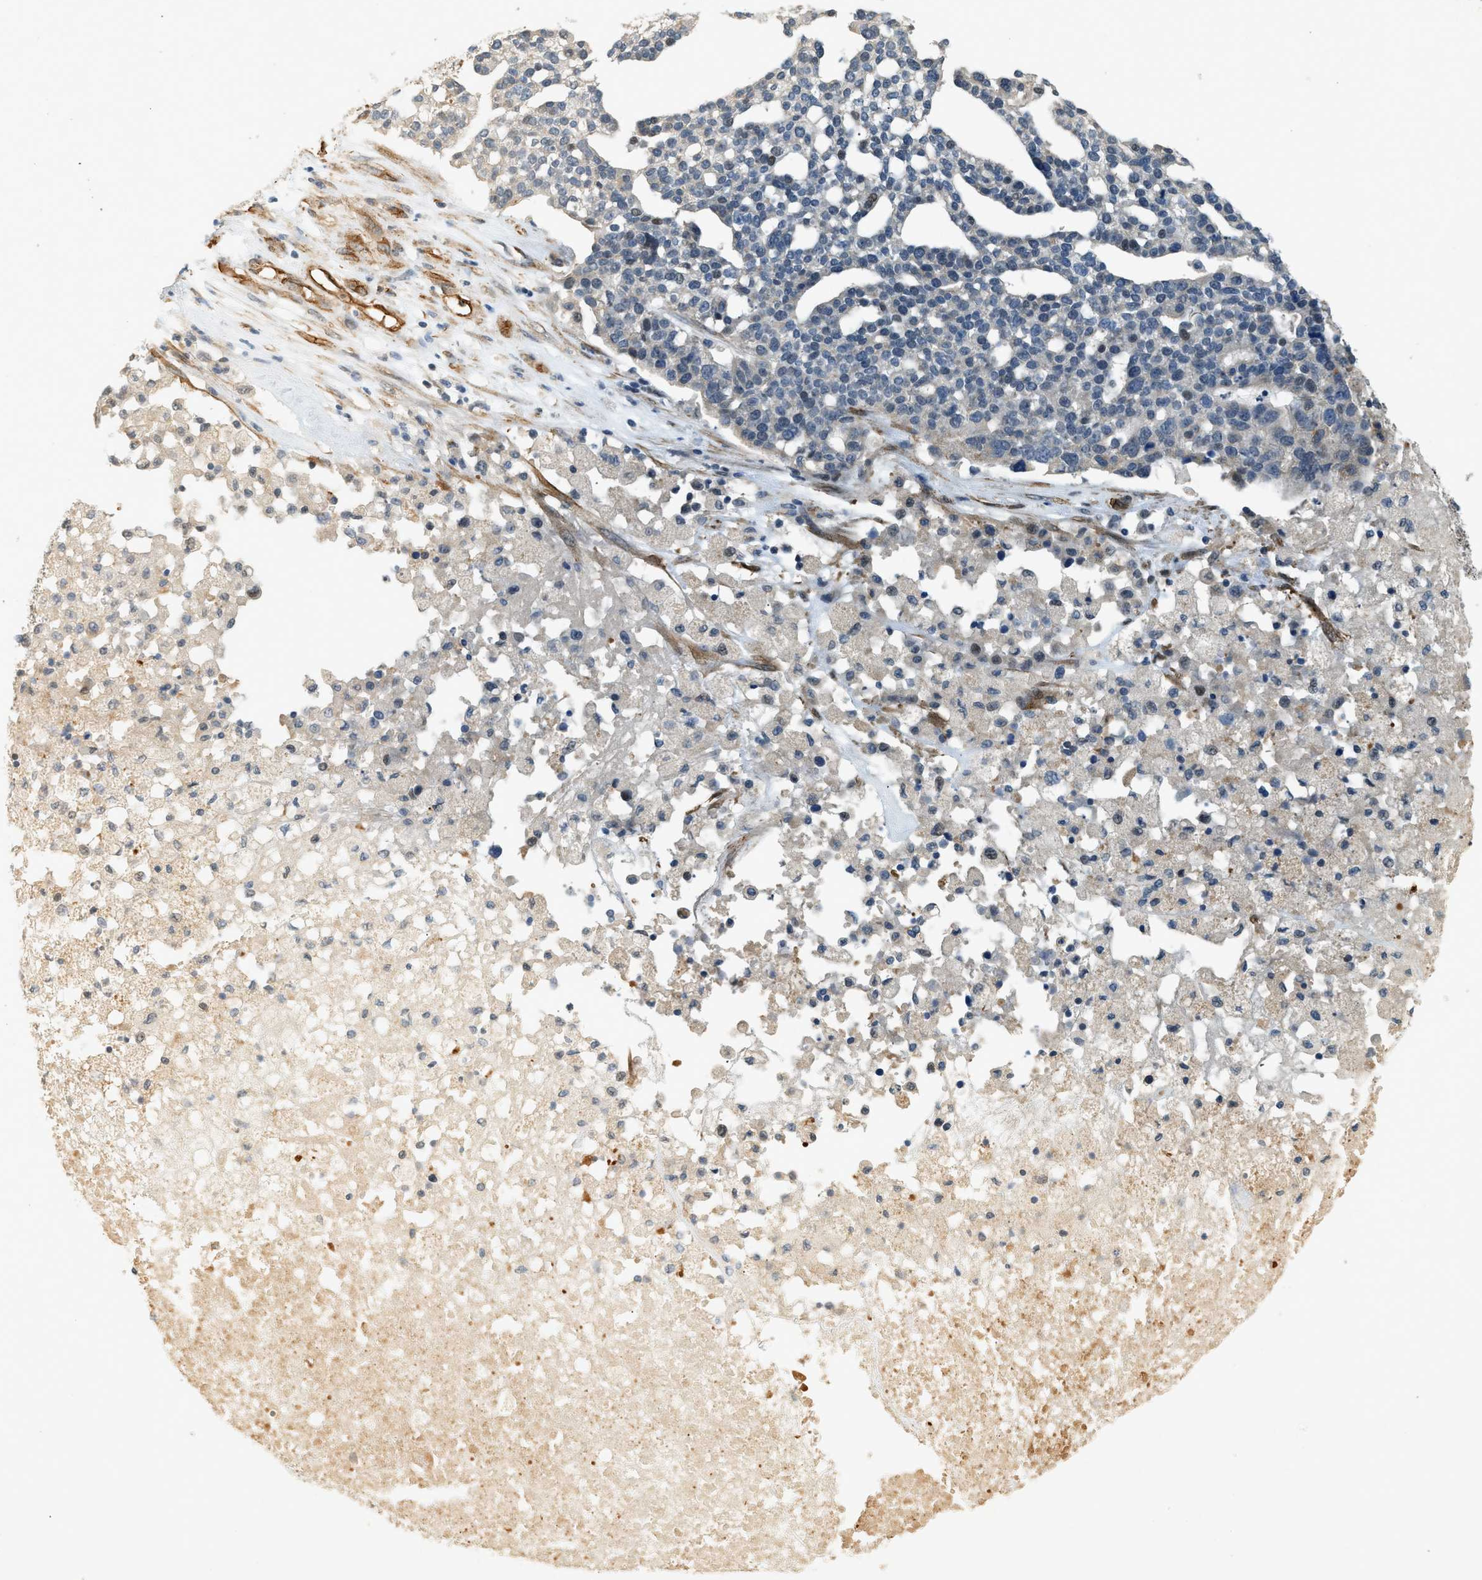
{"staining": {"intensity": "weak", "quantity": "<25%", "location": "nuclear"}, "tissue": "ovarian cancer", "cell_type": "Tumor cells", "image_type": "cancer", "snomed": [{"axis": "morphology", "description": "Cystadenocarcinoma, serous, NOS"}, {"axis": "topography", "description": "Ovary"}], "caption": "Immunohistochemical staining of serous cystadenocarcinoma (ovarian) exhibits no significant staining in tumor cells.", "gene": "NMB", "patient": {"sex": "female", "age": 59}}